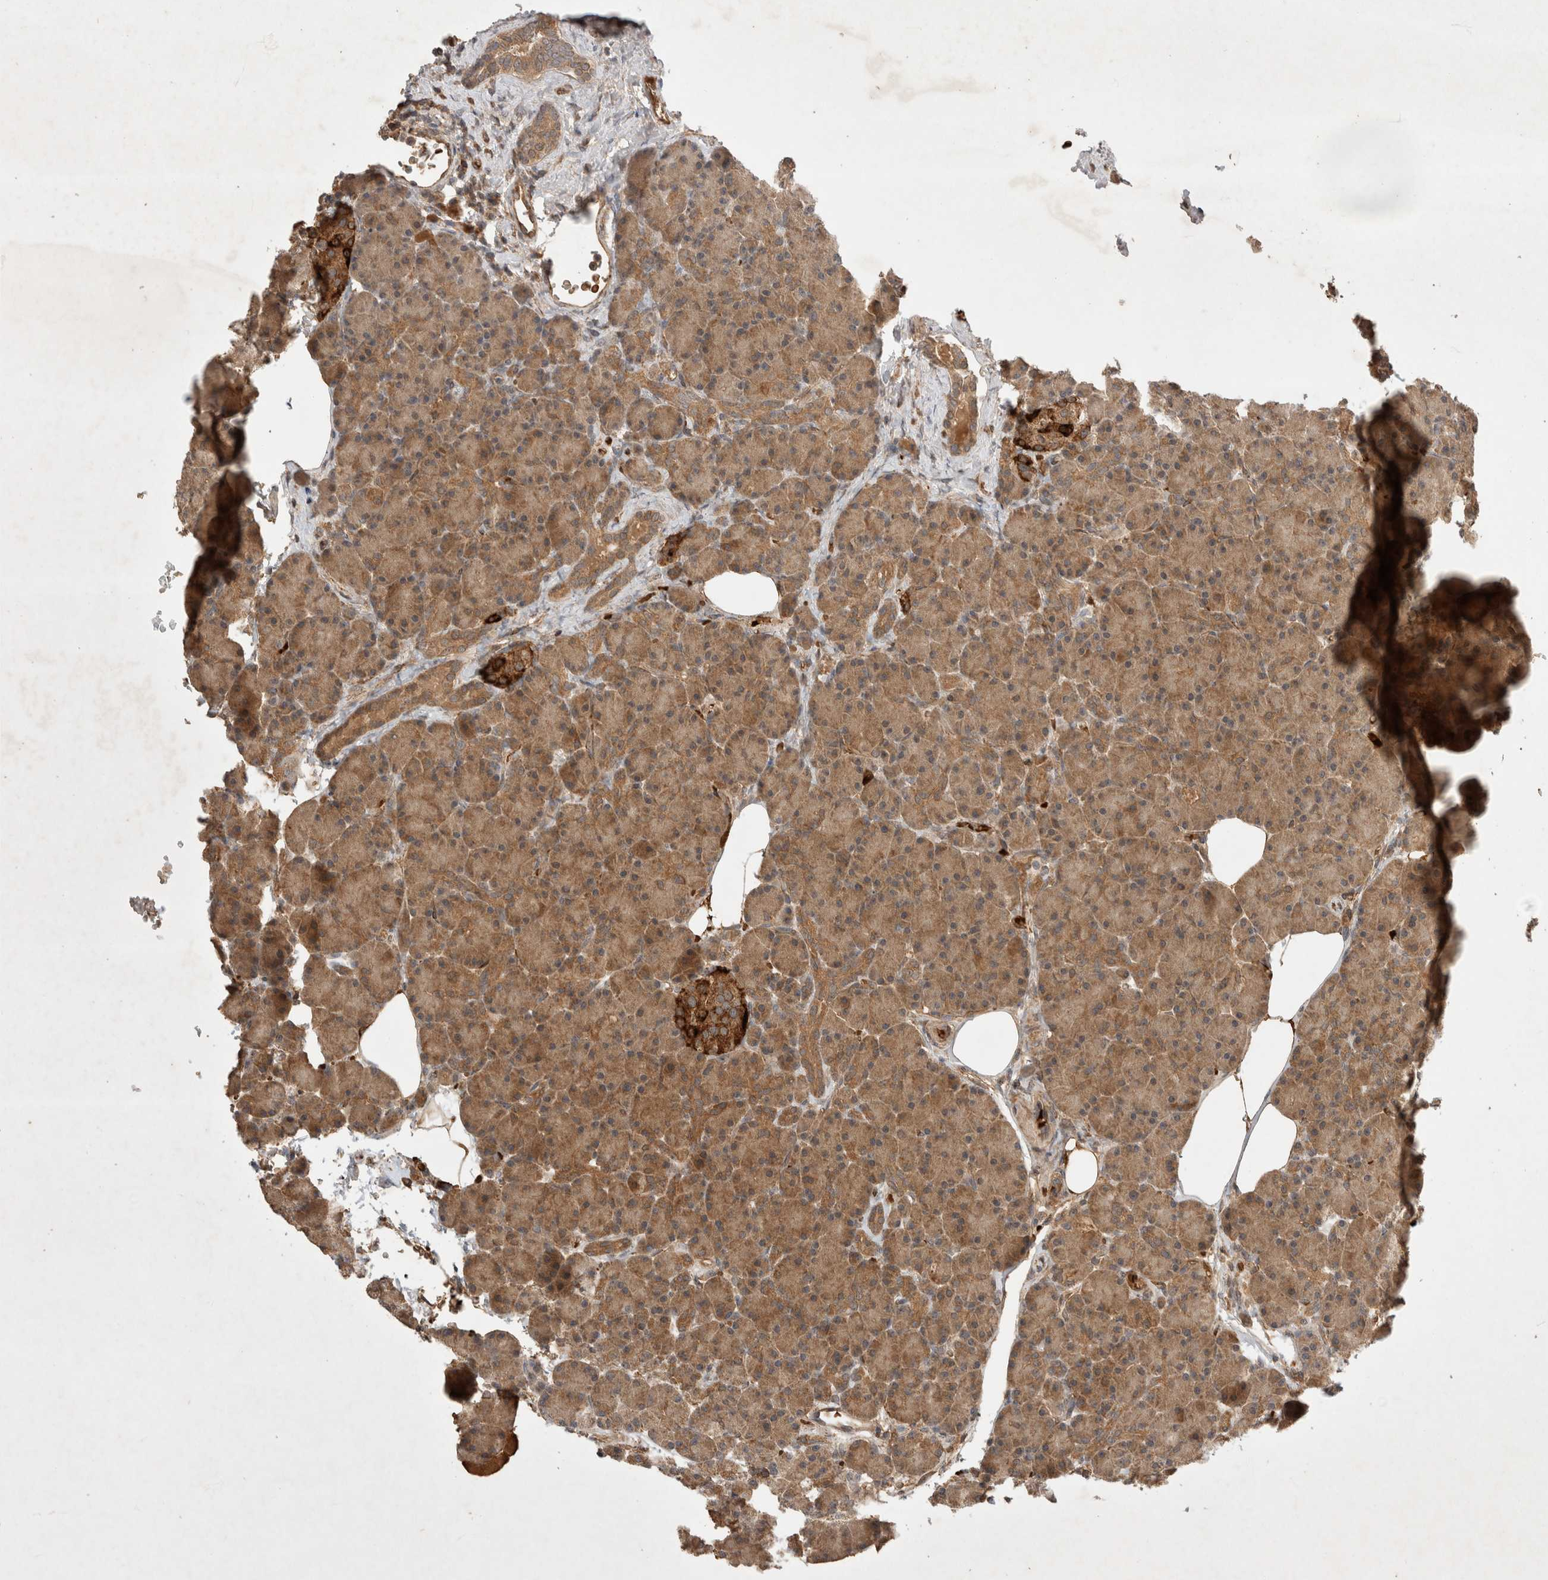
{"staining": {"intensity": "moderate", "quantity": ">75%", "location": "cytoplasmic/membranous"}, "tissue": "pancreas", "cell_type": "Exocrine glandular cells", "image_type": "normal", "snomed": [{"axis": "morphology", "description": "Normal tissue, NOS"}, {"axis": "topography", "description": "Pancreas"}], "caption": "Pancreas stained with DAB immunohistochemistry shows medium levels of moderate cytoplasmic/membranous staining in approximately >75% of exocrine glandular cells.", "gene": "FAM221A", "patient": {"sex": "female", "age": 43}}